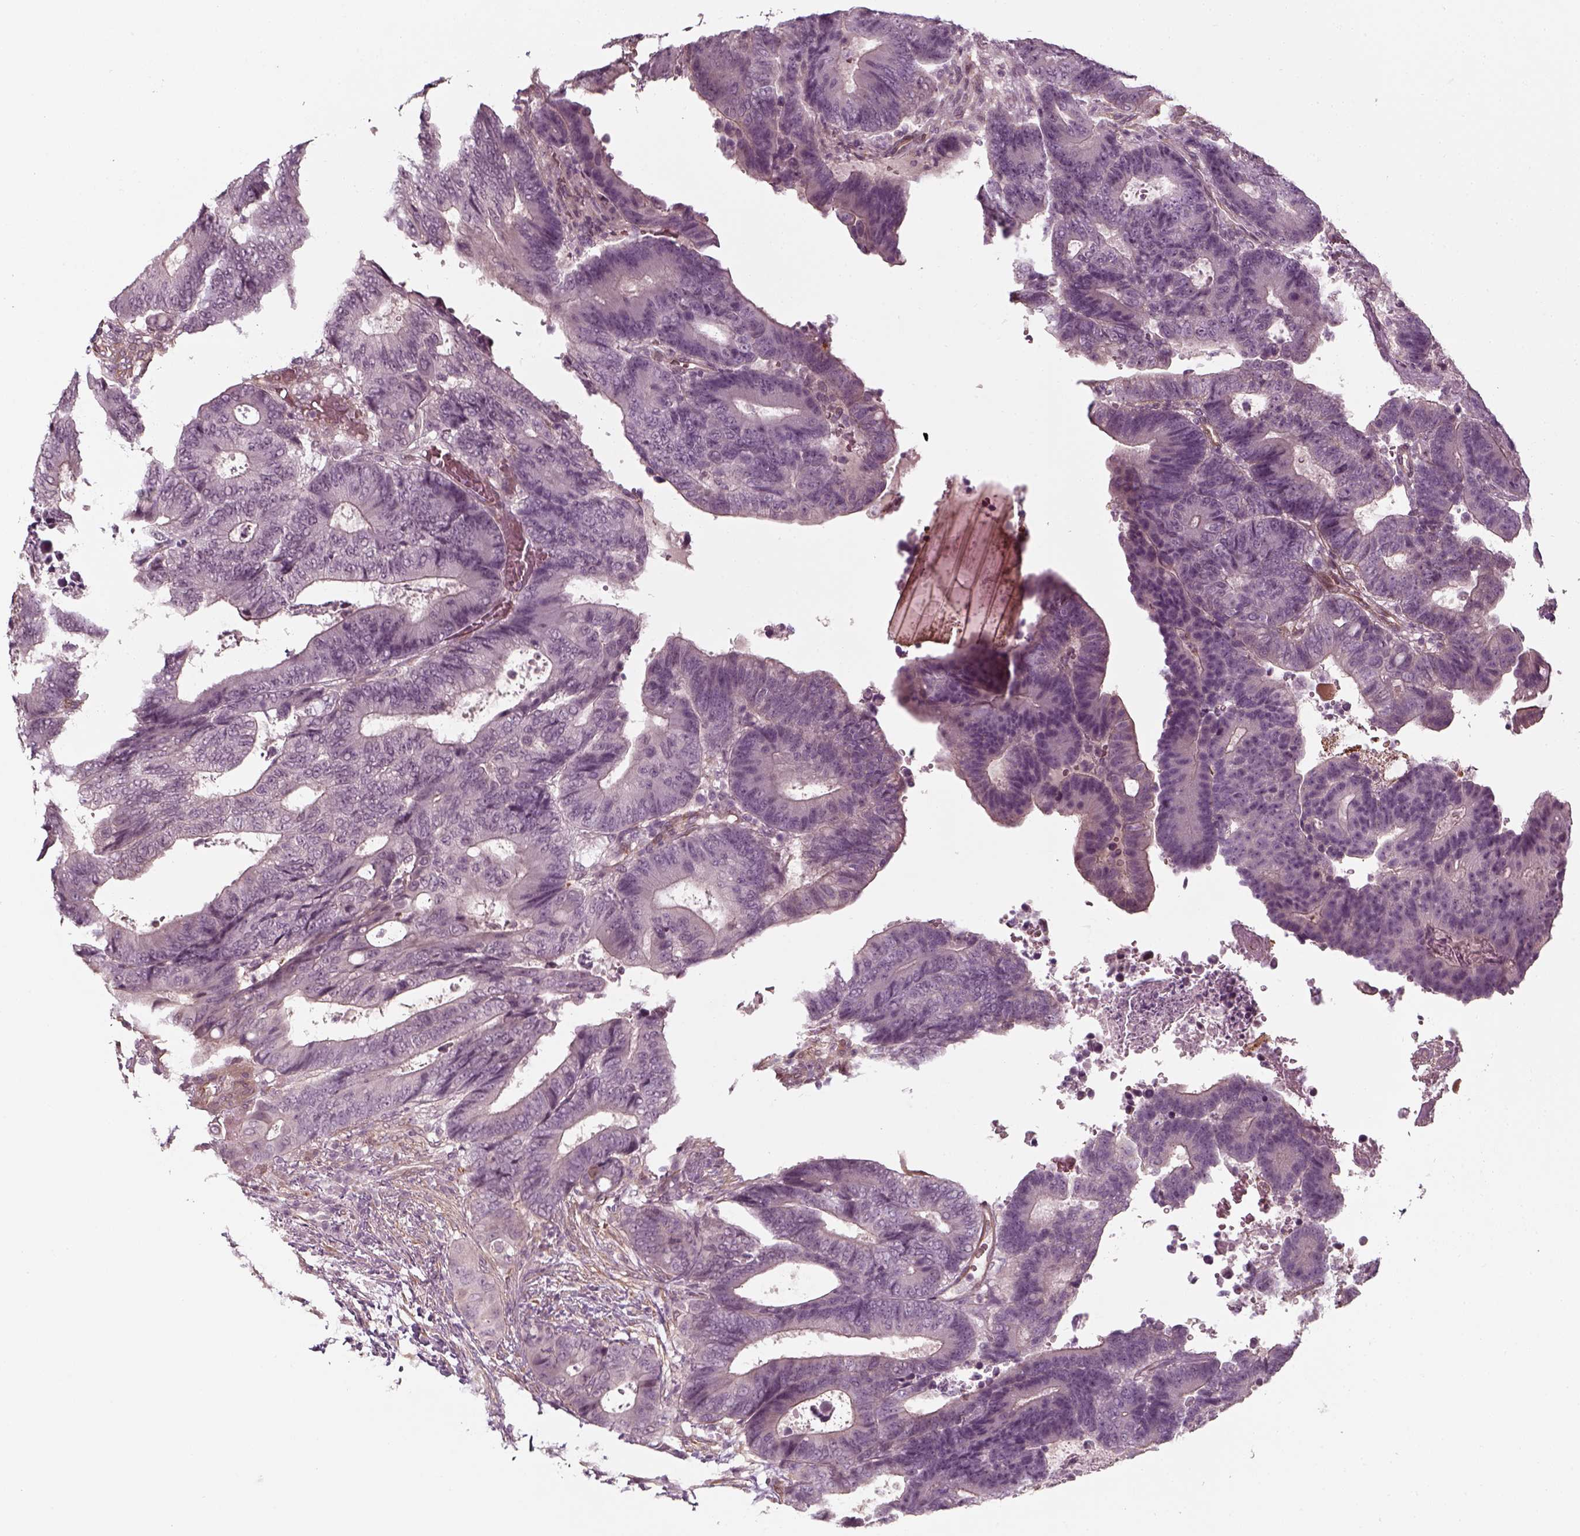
{"staining": {"intensity": "negative", "quantity": "none", "location": "none"}, "tissue": "colorectal cancer", "cell_type": "Tumor cells", "image_type": "cancer", "snomed": [{"axis": "morphology", "description": "Adenocarcinoma, NOS"}, {"axis": "topography", "description": "Colon"}], "caption": "There is no significant expression in tumor cells of colorectal cancer.", "gene": "LAMB2", "patient": {"sex": "female", "age": 48}}